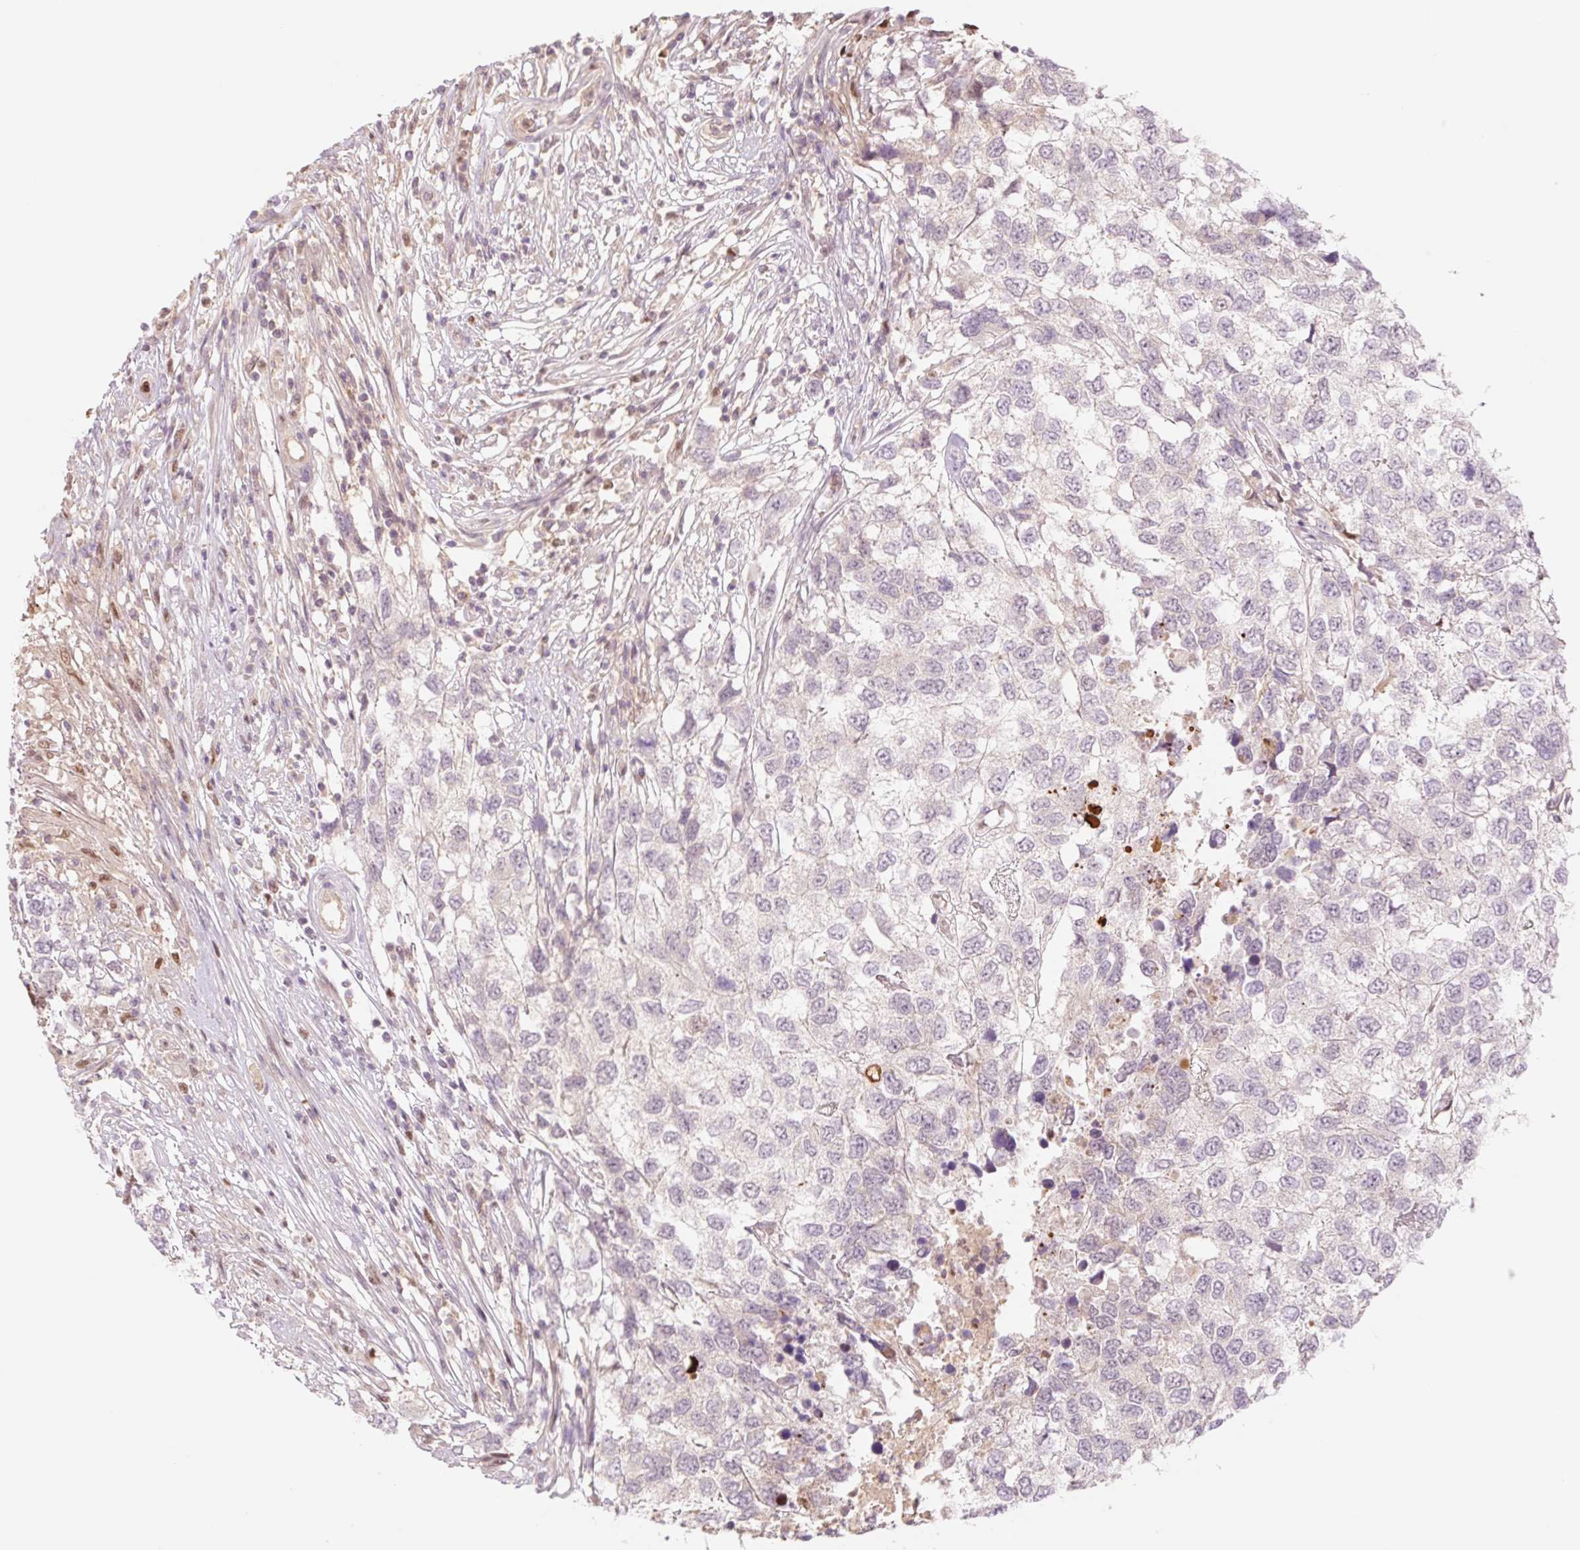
{"staining": {"intensity": "negative", "quantity": "none", "location": "none"}, "tissue": "testis cancer", "cell_type": "Tumor cells", "image_type": "cancer", "snomed": [{"axis": "morphology", "description": "Carcinoma, Embryonal, NOS"}, {"axis": "topography", "description": "Testis"}], "caption": "There is no significant positivity in tumor cells of testis embryonal carcinoma.", "gene": "HEBP1", "patient": {"sex": "male", "age": 83}}